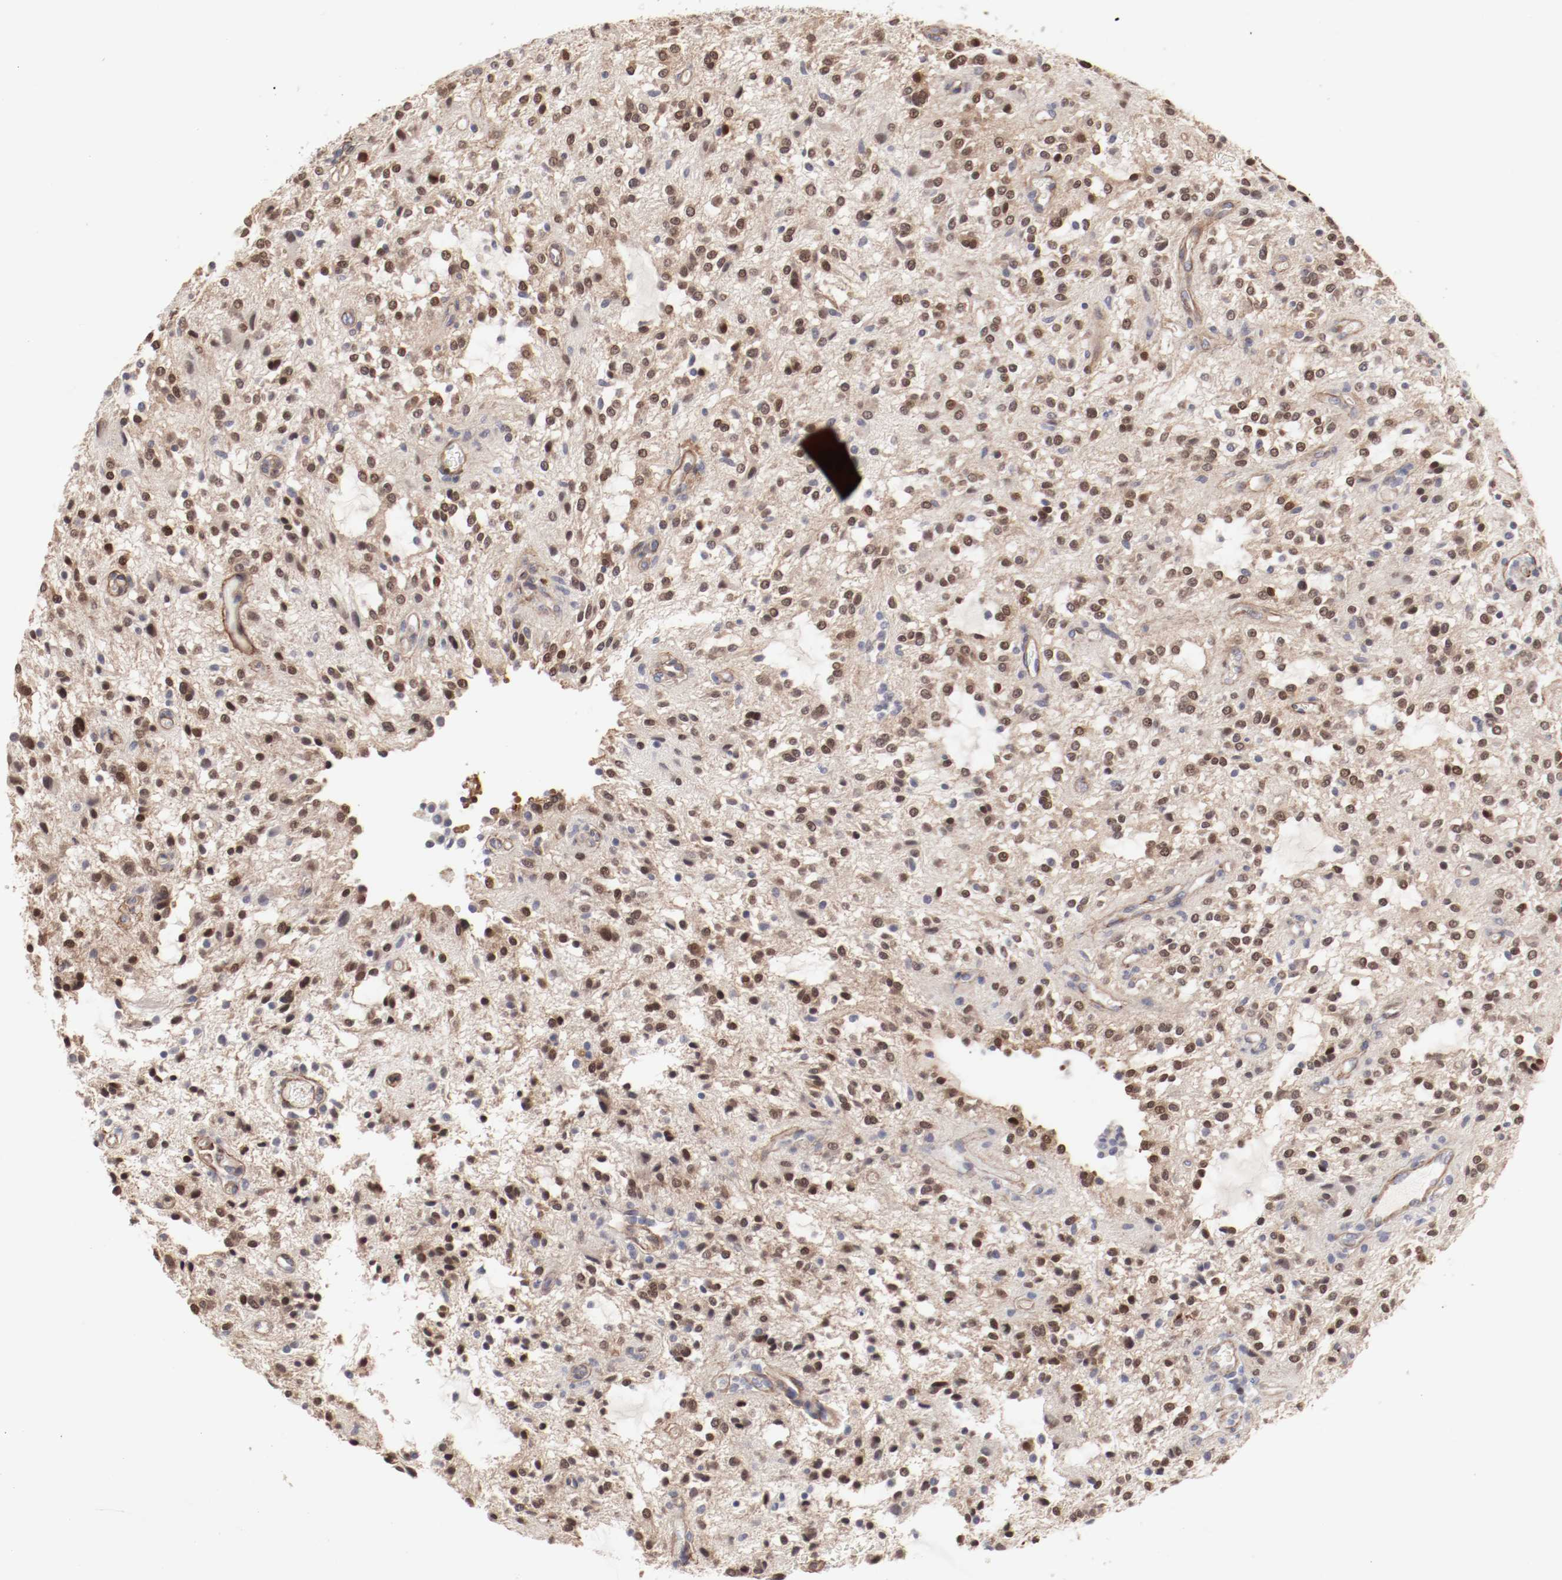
{"staining": {"intensity": "moderate", "quantity": "25%-75%", "location": "nuclear"}, "tissue": "glioma", "cell_type": "Tumor cells", "image_type": "cancer", "snomed": [{"axis": "morphology", "description": "Glioma, malignant, NOS"}, {"axis": "topography", "description": "Cerebellum"}], "caption": "Malignant glioma stained with a protein marker demonstrates moderate staining in tumor cells.", "gene": "MAGED4", "patient": {"sex": "female", "age": 10}}